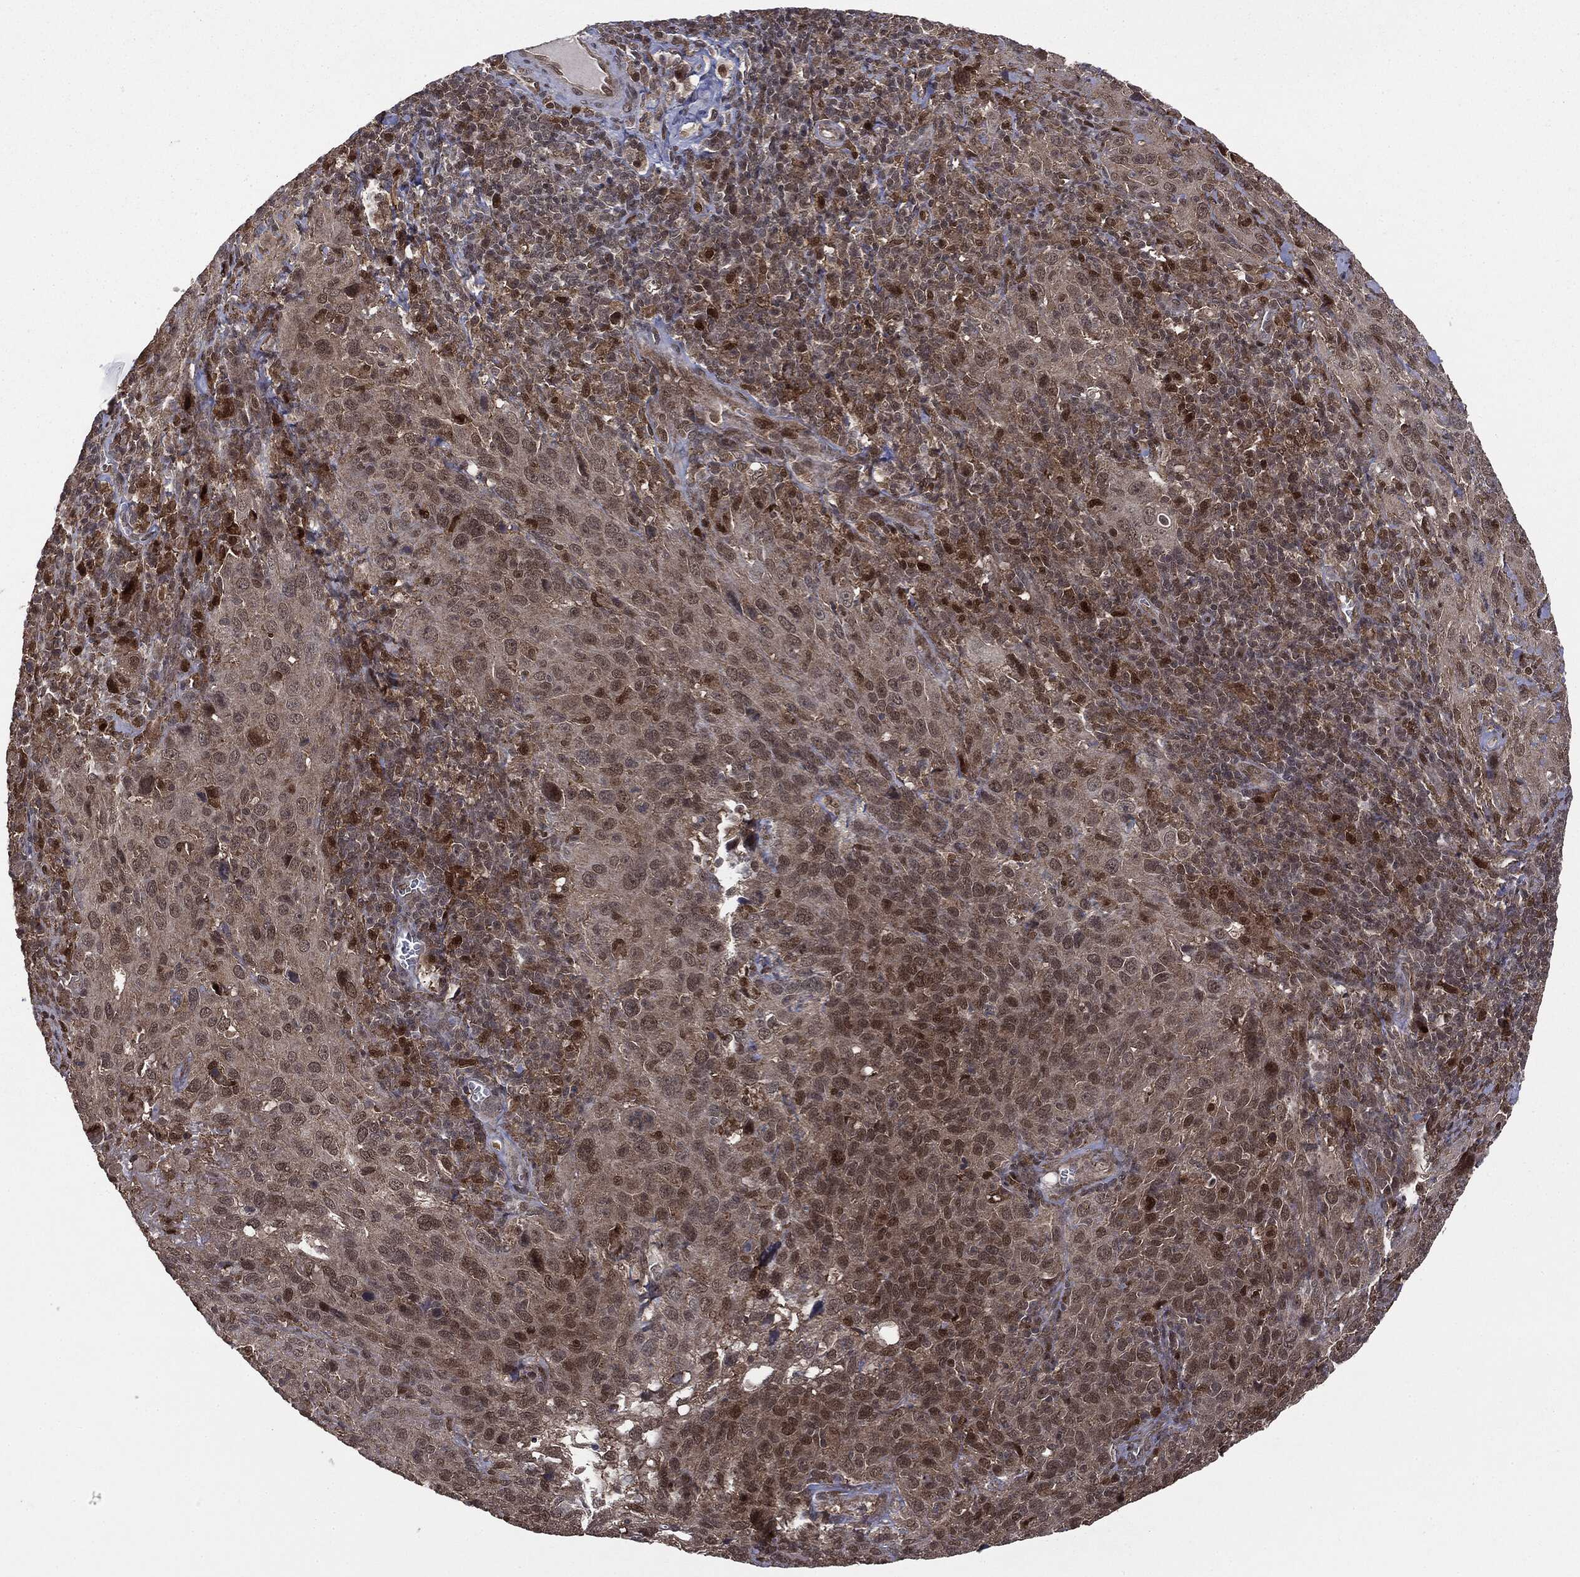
{"staining": {"intensity": "weak", "quantity": "<25%", "location": "cytoplasmic/membranous,nuclear"}, "tissue": "cervical cancer", "cell_type": "Tumor cells", "image_type": "cancer", "snomed": [{"axis": "morphology", "description": "Squamous cell carcinoma, NOS"}, {"axis": "topography", "description": "Cervix"}], "caption": "Immunohistochemistry (IHC) of cervical cancer (squamous cell carcinoma) displays no expression in tumor cells.", "gene": "PTPA", "patient": {"sex": "female", "age": 51}}